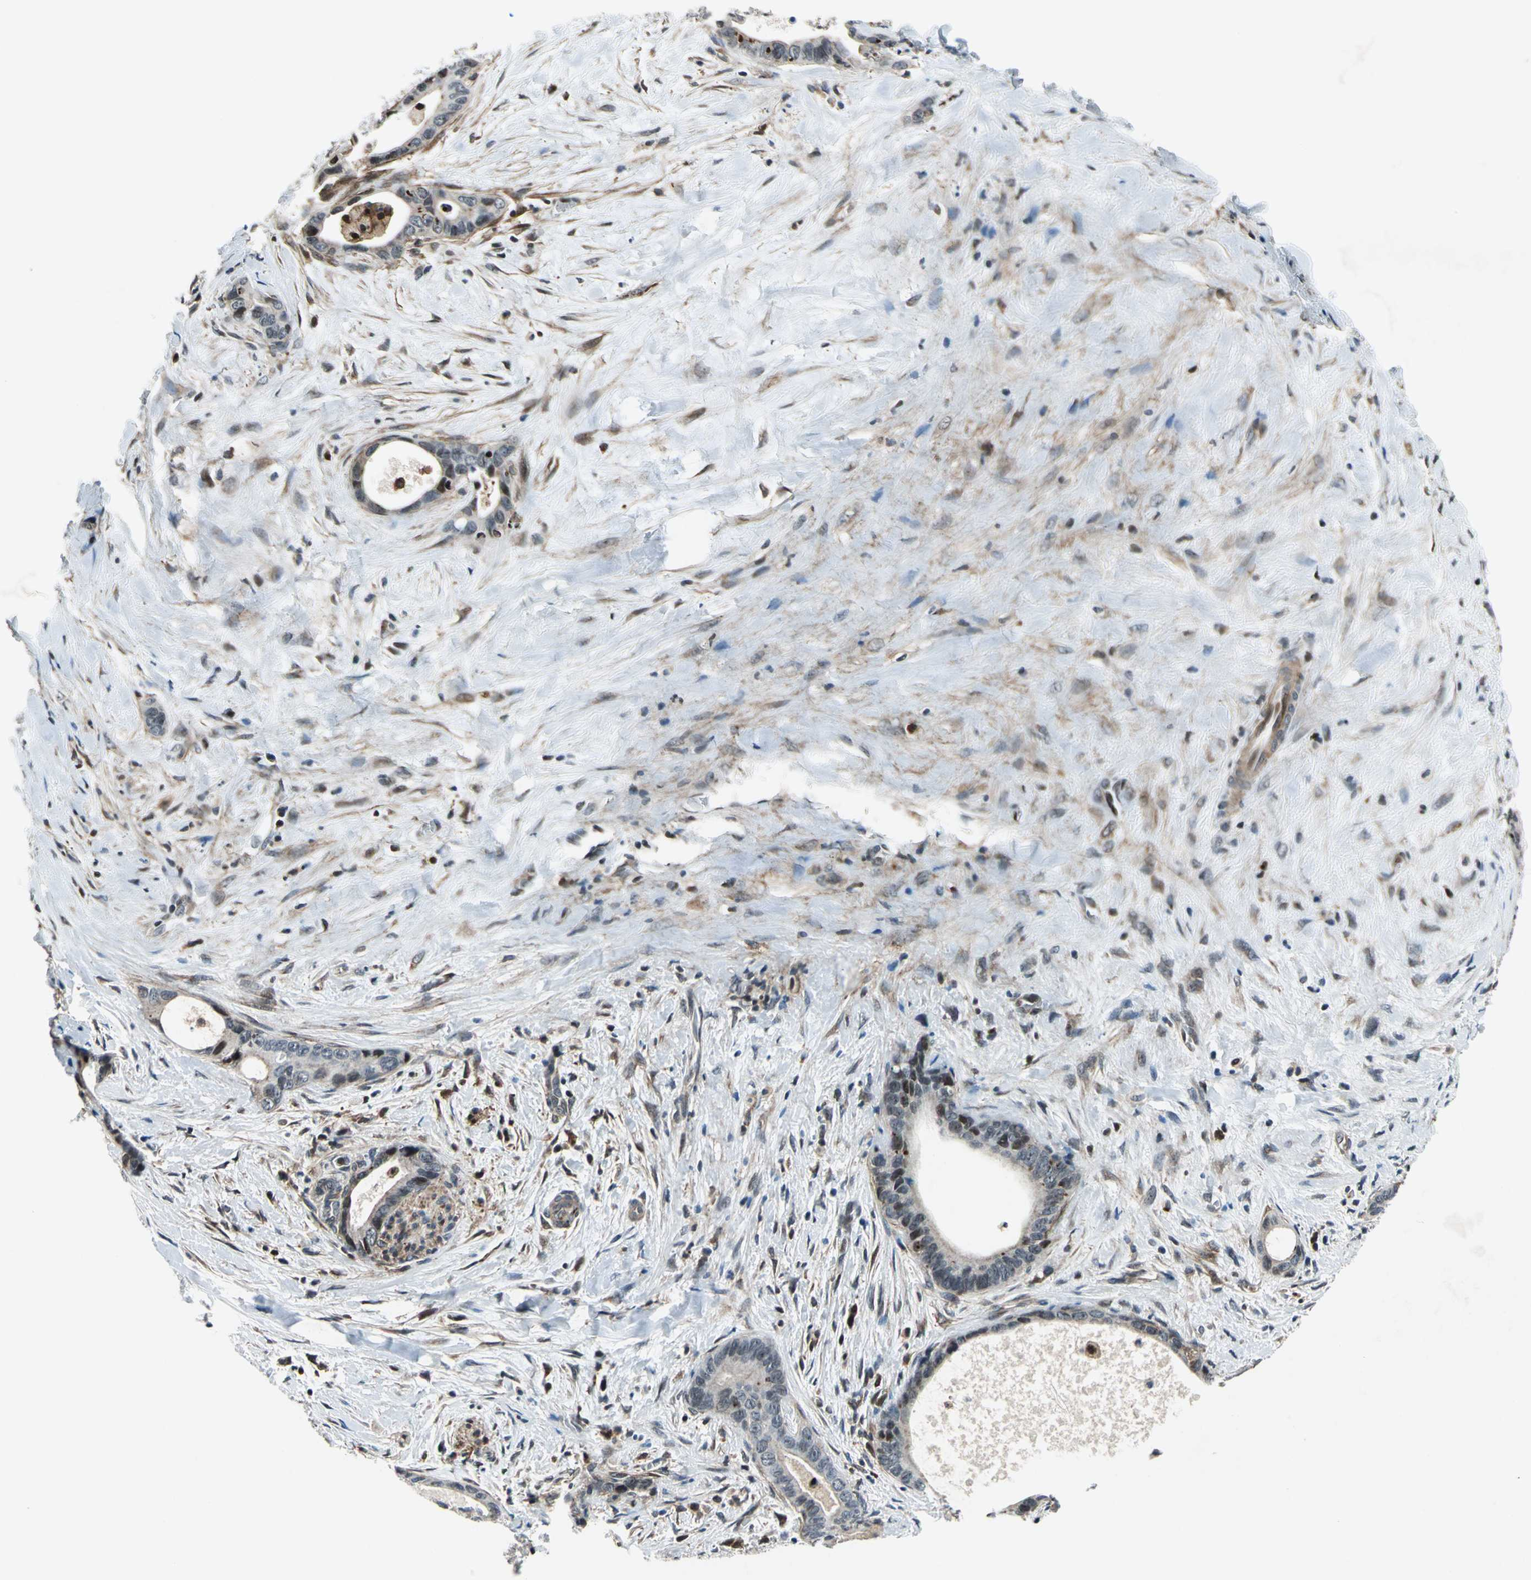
{"staining": {"intensity": "moderate", "quantity": "<25%", "location": "nuclear"}, "tissue": "liver cancer", "cell_type": "Tumor cells", "image_type": "cancer", "snomed": [{"axis": "morphology", "description": "Cholangiocarcinoma"}, {"axis": "topography", "description": "Liver"}], "caption": "Immunohistochemistry micrograph of human liver cancer stained for a protein (brown), which demonstrates low levels of moderate nuclear staining in approximately <25% of tumor cells.", "gene": "AATF", "patient": {"sex": "female", "age": 55}}